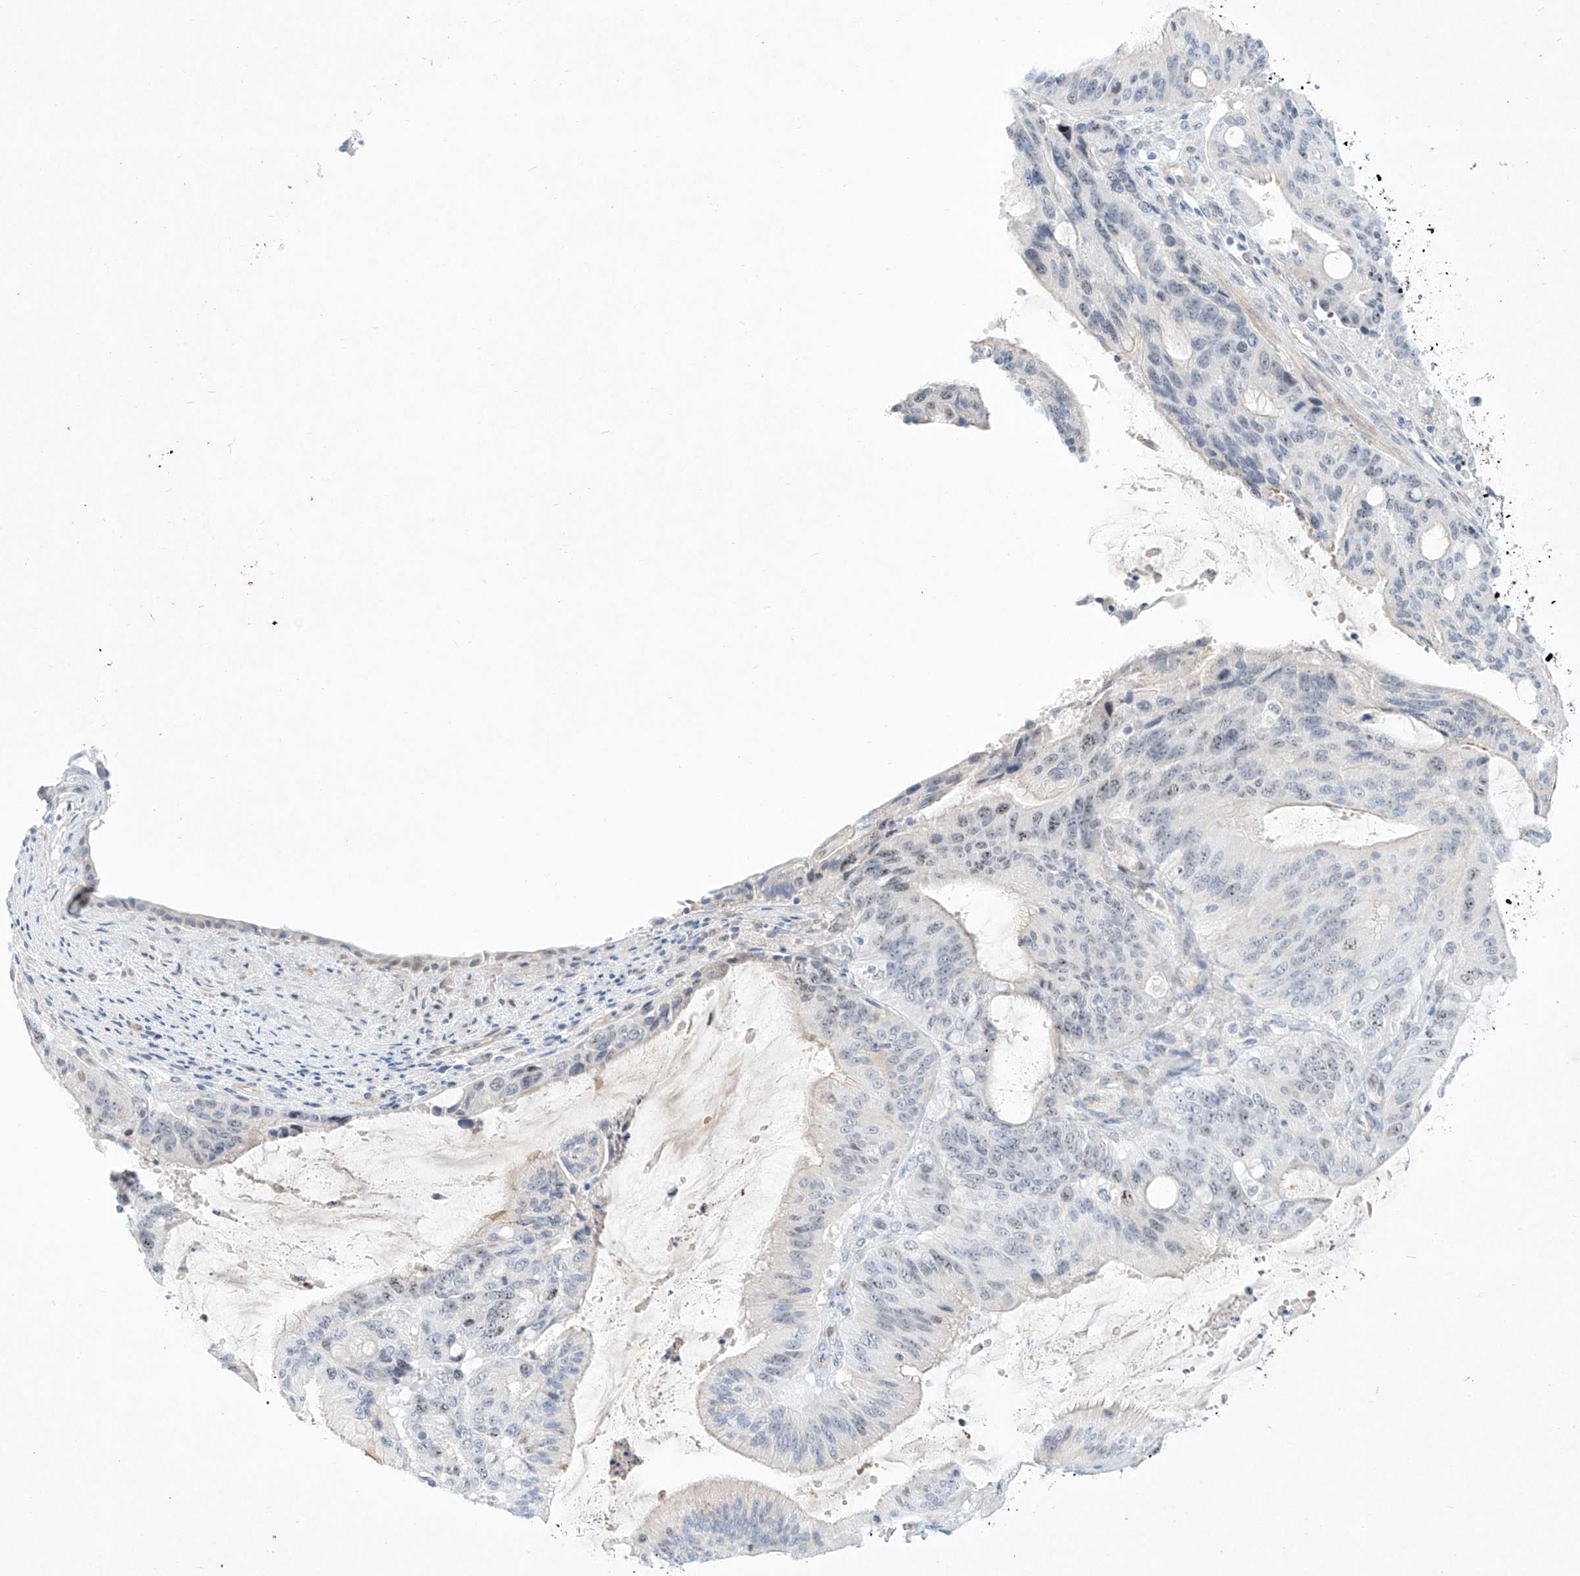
{"staining": {"intensity": "weak", "quantity": "<25%", "location": "nuclear"}, "tissue": "liver cancer", "cell_type": "Tumor cells", "image_type": "cancer", "snomed": [{"axis": "morphology", "description": "Normal tissue, NOS"}, {"axis": "morphology", "description": "Cholangiocarcinoma"}, {"axis": "topography", "description": "Liver"}, {"axis": "topography", "description": "Peripheral nerve tissue"}], "caption": "Micrograph shows no significant protein staining in tumor cells of liver cancer (cholangiocarcinoma). (Brightfield microscopy of DAB (3,3'-diaminobenzidine) IHC at high magnification).", "gene": "REEP2", "patient": {"sex": "female", "age": 73}}